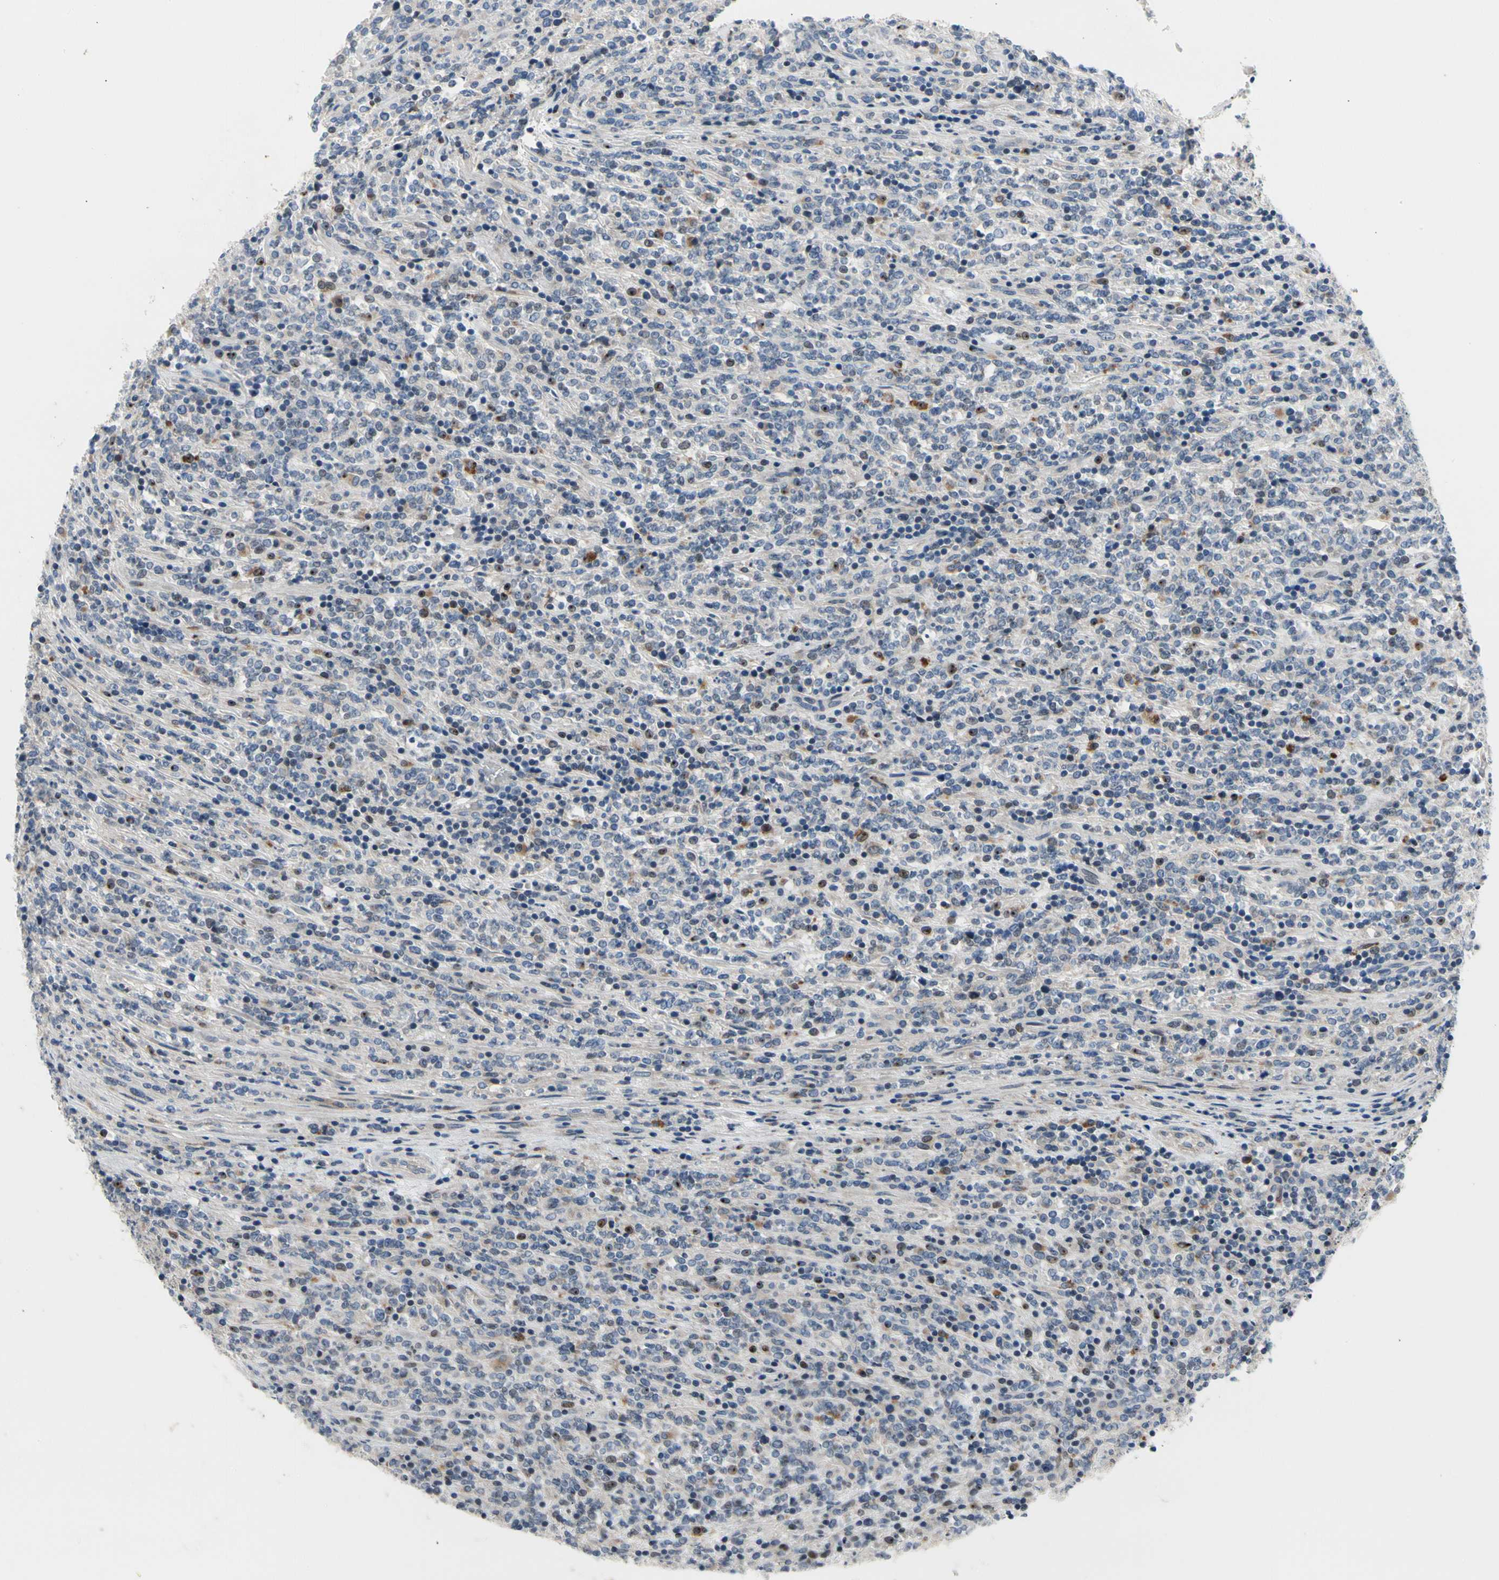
{"staining": {"intensity": "negative", "quantity": "none", "location": "none"}, "tissue": "lymphoma", "cell_type": "Tumor cells", "image_type": "cancer", "snomed": [{"axis": "morphology", "description": "Malignant lymphoma, non-Hodgkin's type, High grade"}, {"axis": "topography", "description": "Soft tissue"}], "caption": "IHC micrograph of neoplastic tissue: human lymphoma stained with DAB (3,3'-diaminobenzidine) displays no significant protein staining in tumor cells.", "gene": "NFASC", "patient": {"sex": "male", "age": 18}}